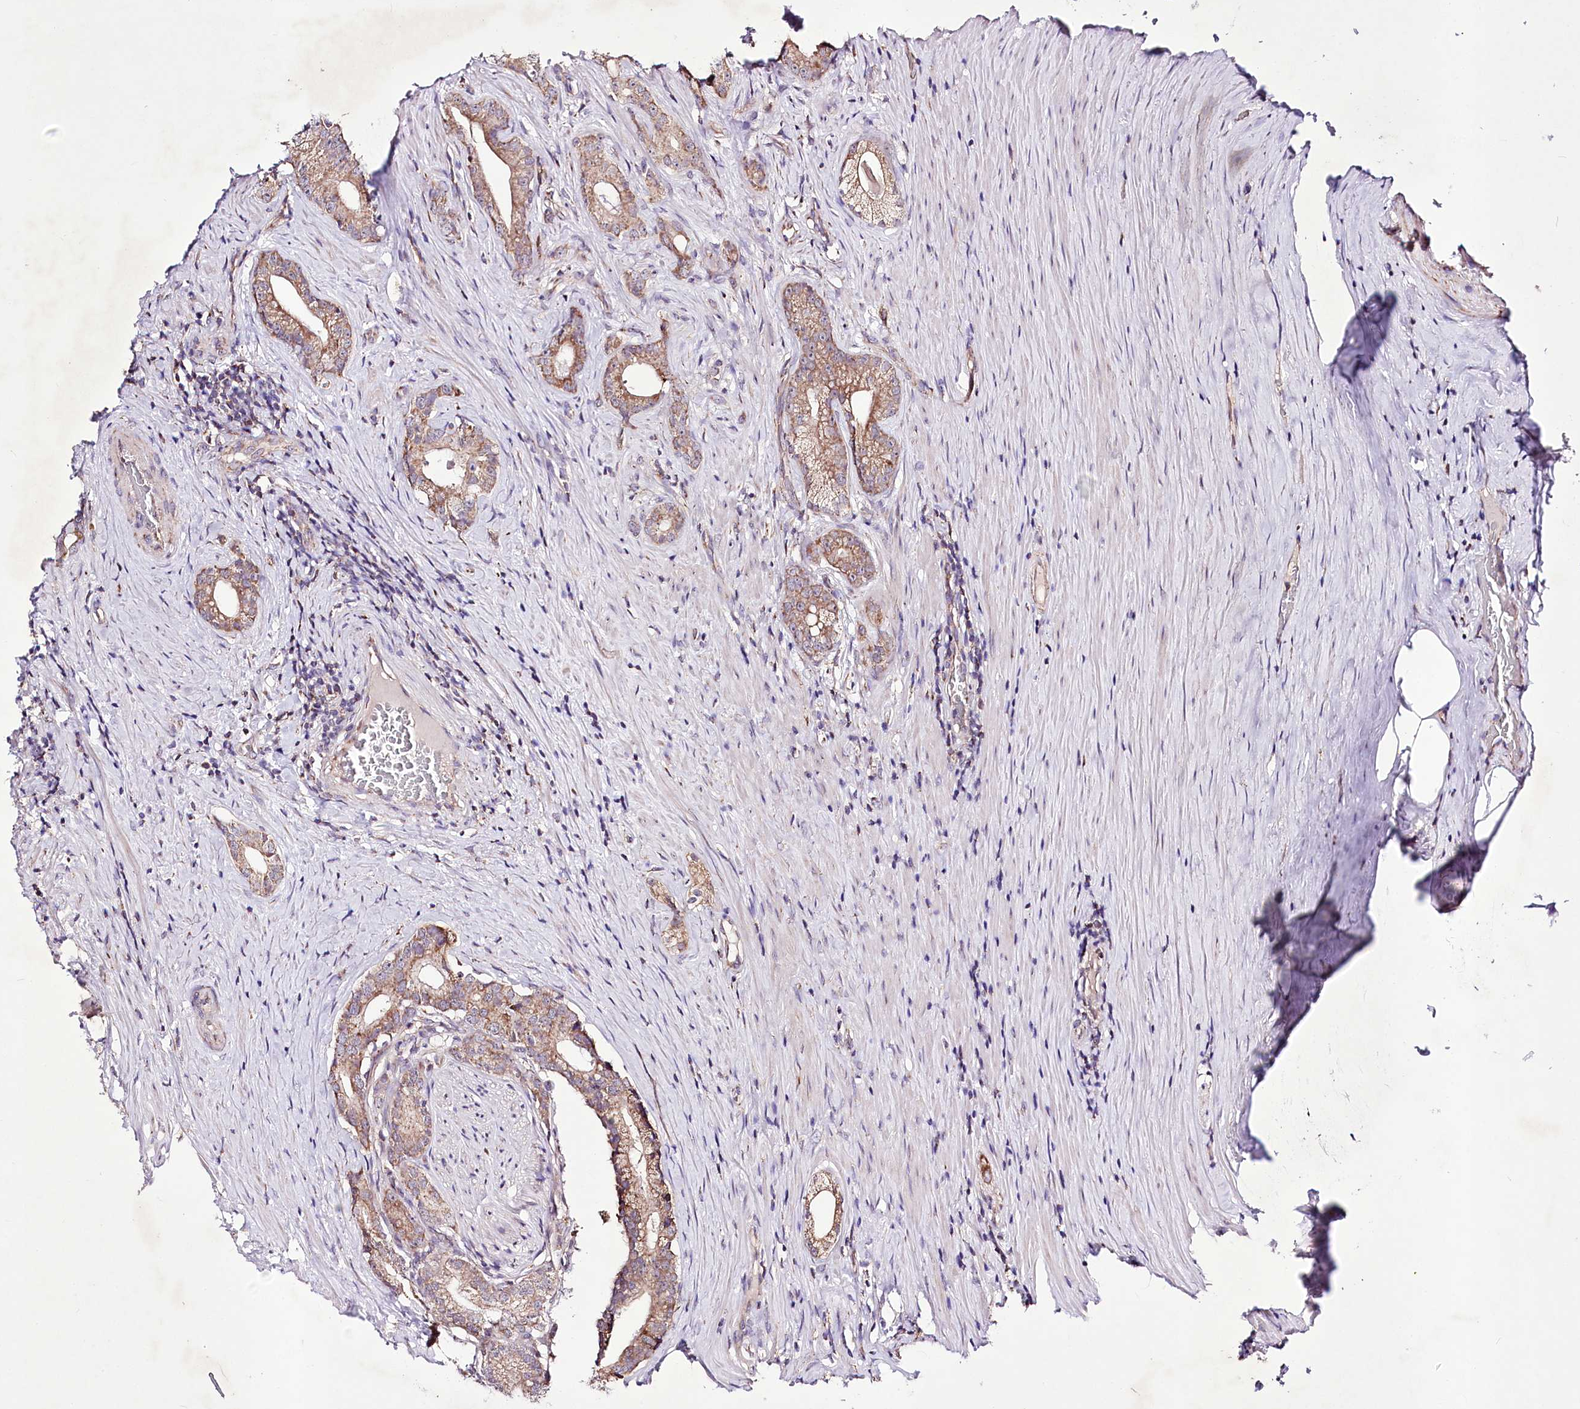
{"staining": {"intensity": "moderate", "quantity": ">75%", "location": "cytoplasmic/membranous"}, "tissue": "prostate cancer", "cell_type": "Tumor cells", "image_type": "cancer", "snomed": [{"axis": "morphology", "description": "Adenocarcinoma, Low grade"}, {"axis": "topography", "description": "Prostate"}], "caption": "The photomicrograph shows staining of prostate cancer, revealing moderate cytoplasmic/membranous protein positivity (brown color) within tumor cells.", "gene": "ATE1", "patient": {"sex": "male", "age": 71}}